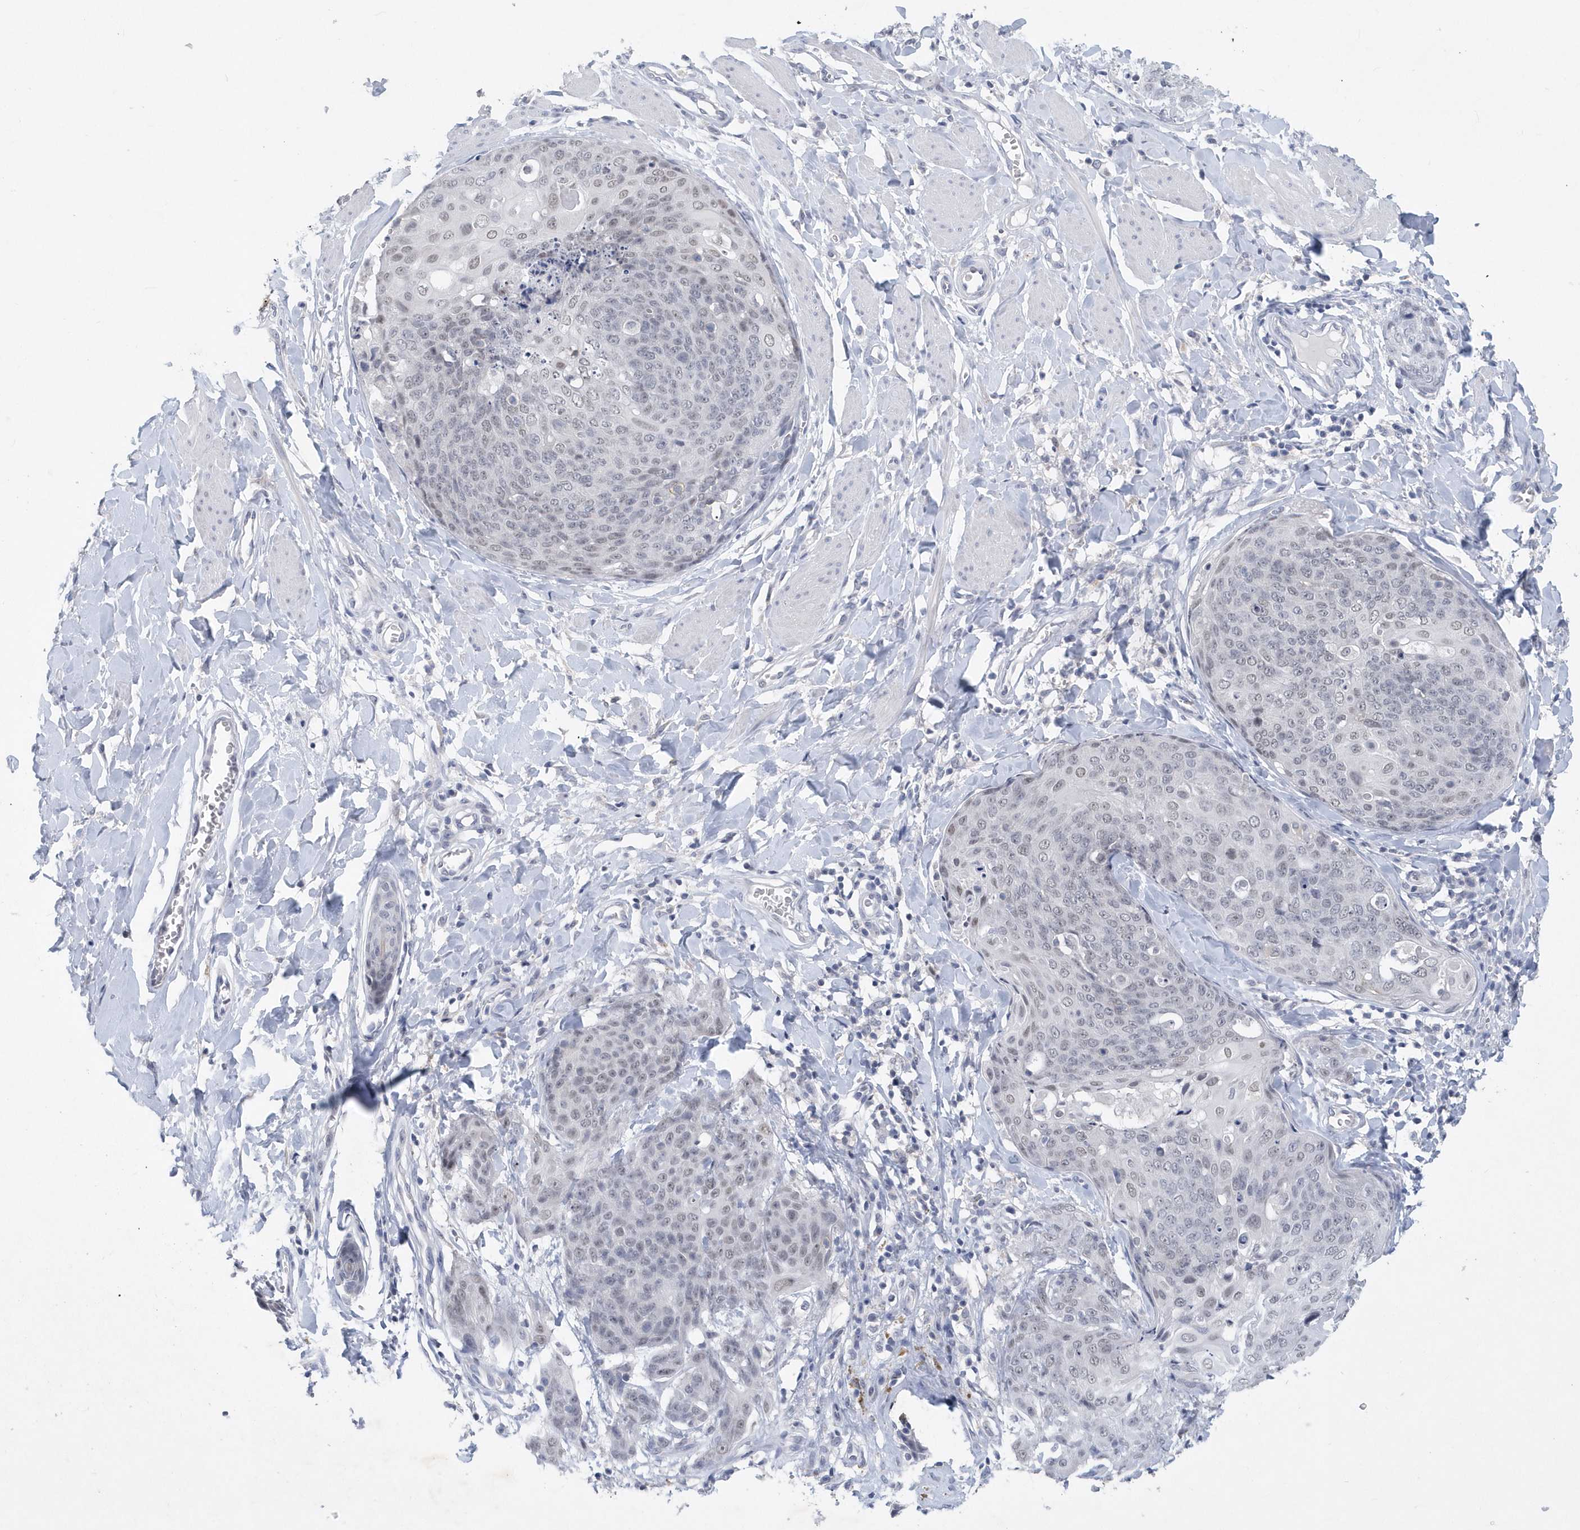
{"staining": {"intensity": "weak", "quantity": "<25%", "location": "nuclear"}, "tissue": "skin cancer", "cell_type": "Tumor cells", "image_type": "cancer", "snomed": [{"axis": "morphology", "description": "Squamous cell carcinoma, NOS"}, {"axis": "topography", "description": "Skin"}, {"axis": "topography", "description": "Vulva"}], "caption": "This is a histopathology image of immunohistochemistry staining of skin cancer, which shows no positivity in tumor cells.", "gene": "SRGAP3", "patient": {"sex": "female", "age": 85}}